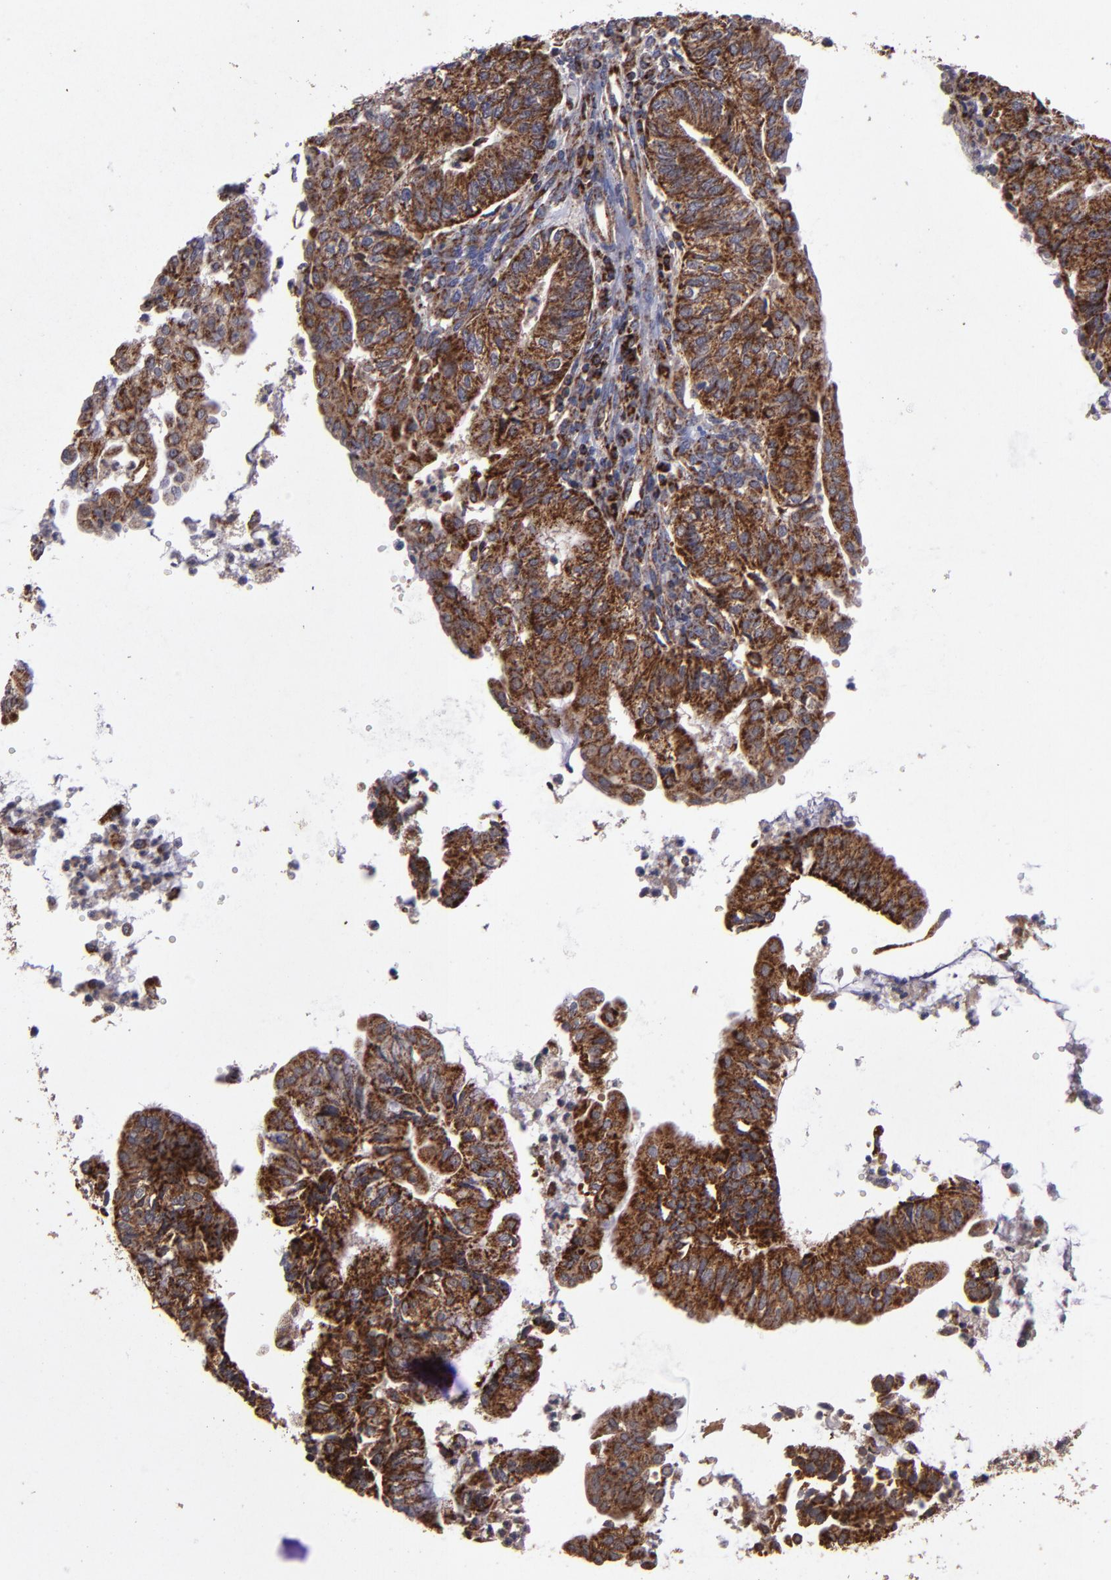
{"staining": {"intensity": "moderate", "quantity": ">75%", "location": "cytoplasmic/membranous"}, "tissue": "endometrial cancer", "cell_type": "Tumor cells", "image_type": "cancer", "snomed": [{"axis": "morphology", "description": "Adenocarcinoma, NOS"}, {"axis": "topography", "description": "Endometrium"}], "caption": "IHC staining of endometrial cancer, which shows medium levels of moderate cytoplasmic/membranous positivity in approximately >75% of tumor cells indicating moderate cytoplasmic/membranous protein staining. The staining was performed using DAB (brown) for protein detection and nuclei were counterstained in hematoxylin (blue).", "gene": "TIMM9", "patient": {"sex": "female", "age": 59}}